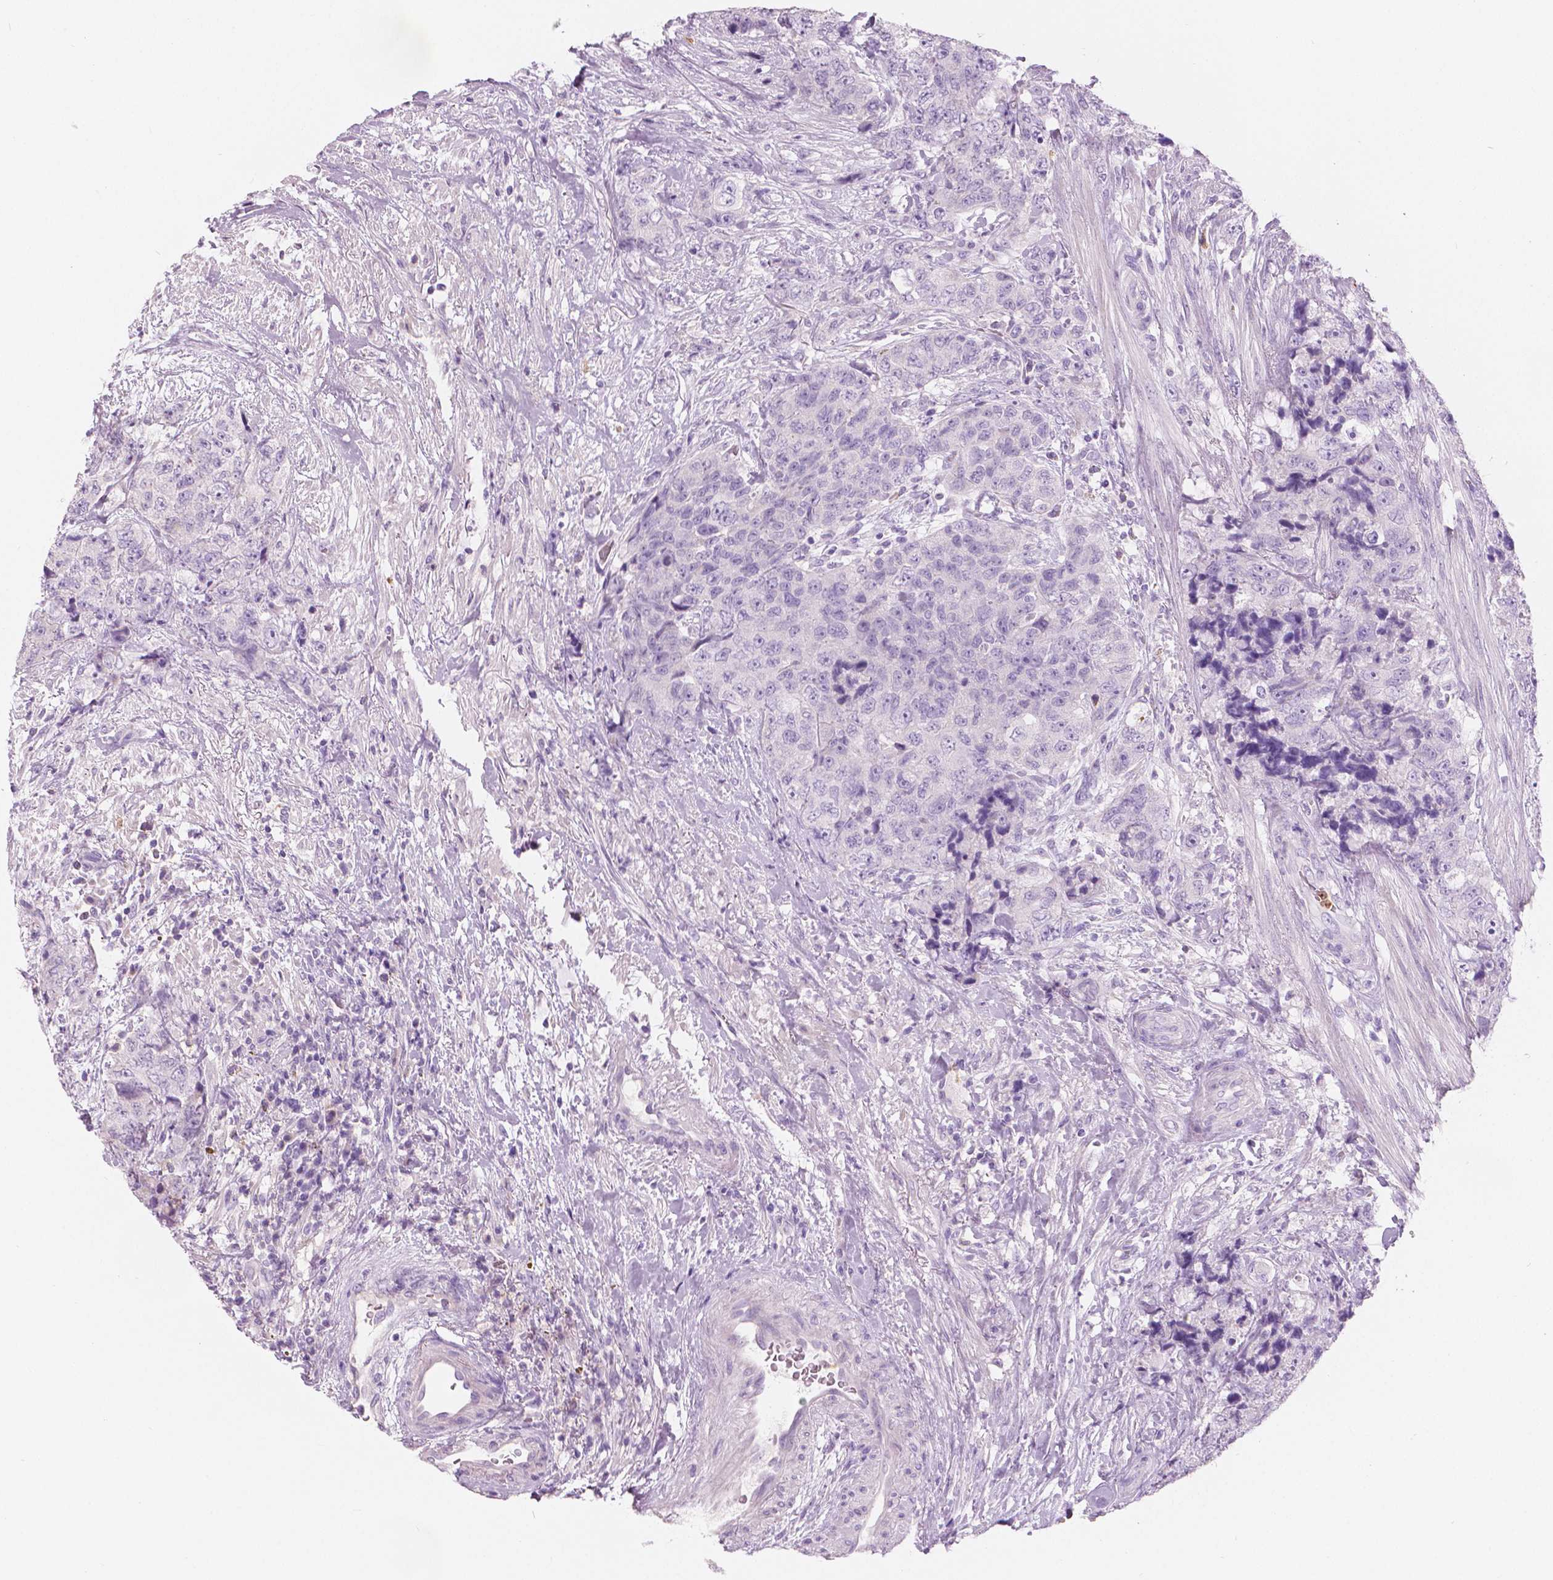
{"staining": {"intensity": "negative", "quantity": "none", "location": "none"}, "tissue": "urothelial cancer", "cell_type": "Tumor cells", "image_type": "cancer", "snomed": [{"axis": "morphology", "description": "Urothelial carcinoma, High grade"}, {"axis": "topography", "description": "Urinary bladder"}], "caption": "Human urothelial cancer stained for a protein using immunohistochemistry displays no positivity in tumor cells.", "gene": "CXCR2", "patient": {"sex": "female", "age": 78}}